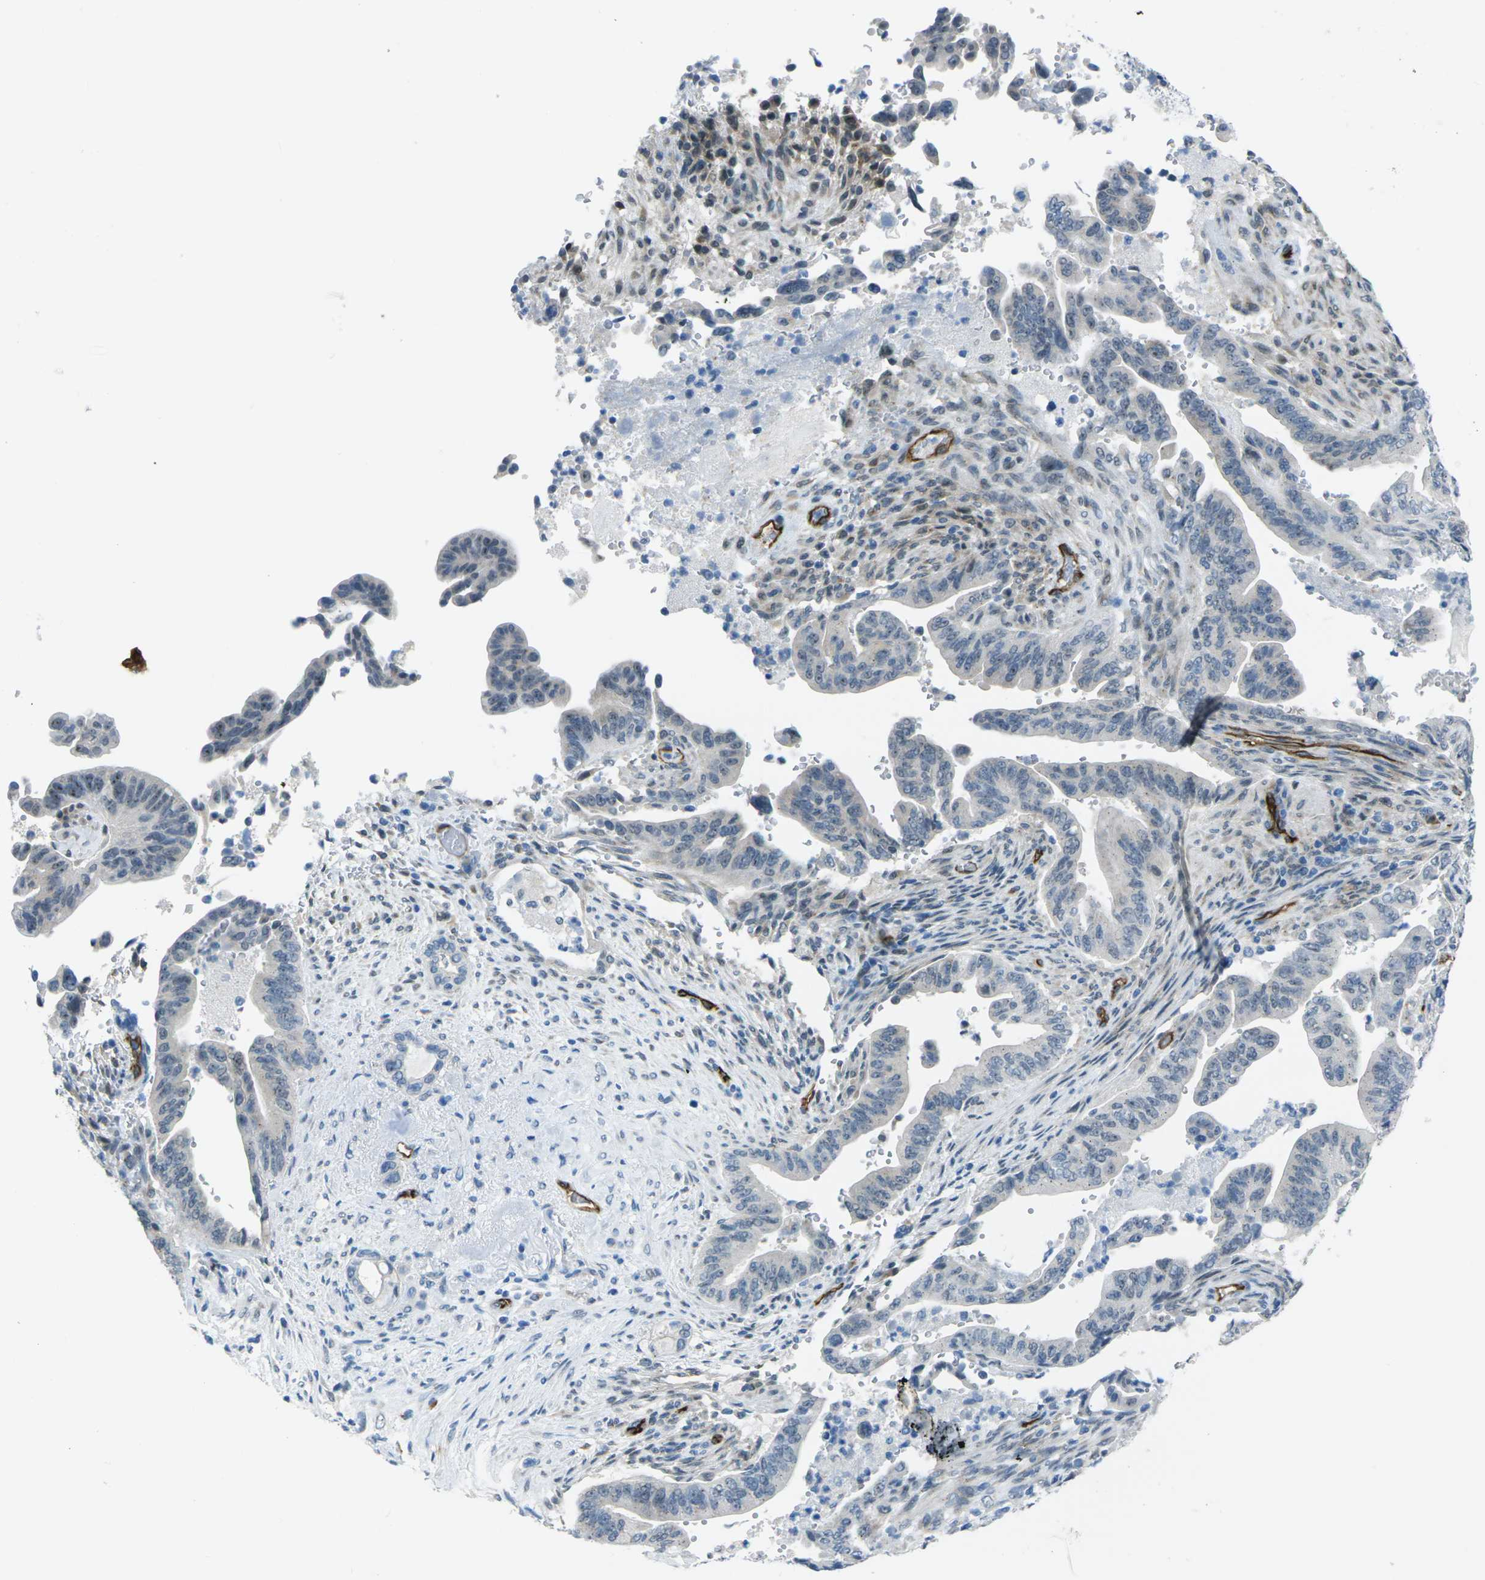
{"staining": {"intensity": "weak", "quantity": "<25%", "location": "nuclear"}, "tissue": "pancreatic cancer", "cell_type": "Tumor cells", "image_type": "cancer", "snomed": [{"axis": "morphology", "description": "Adenocarcinoma, NOS"}, {"axis": "topography", "description": "Pancreas"}], "caption": "Immunohistochemistry photomicrograph of neoplastic tissue: pancreatic cancer (adenocarcinoma) stained with DAB reveals no significant protein staining in tumor cells. (Stains: DAB immunohistochemistry with hematoxylin counter stain, Microscopy: brightfield microscopy at high magnification).", "gene": "HSPA12B", "patient": {"sex": "male", "age": 70}}